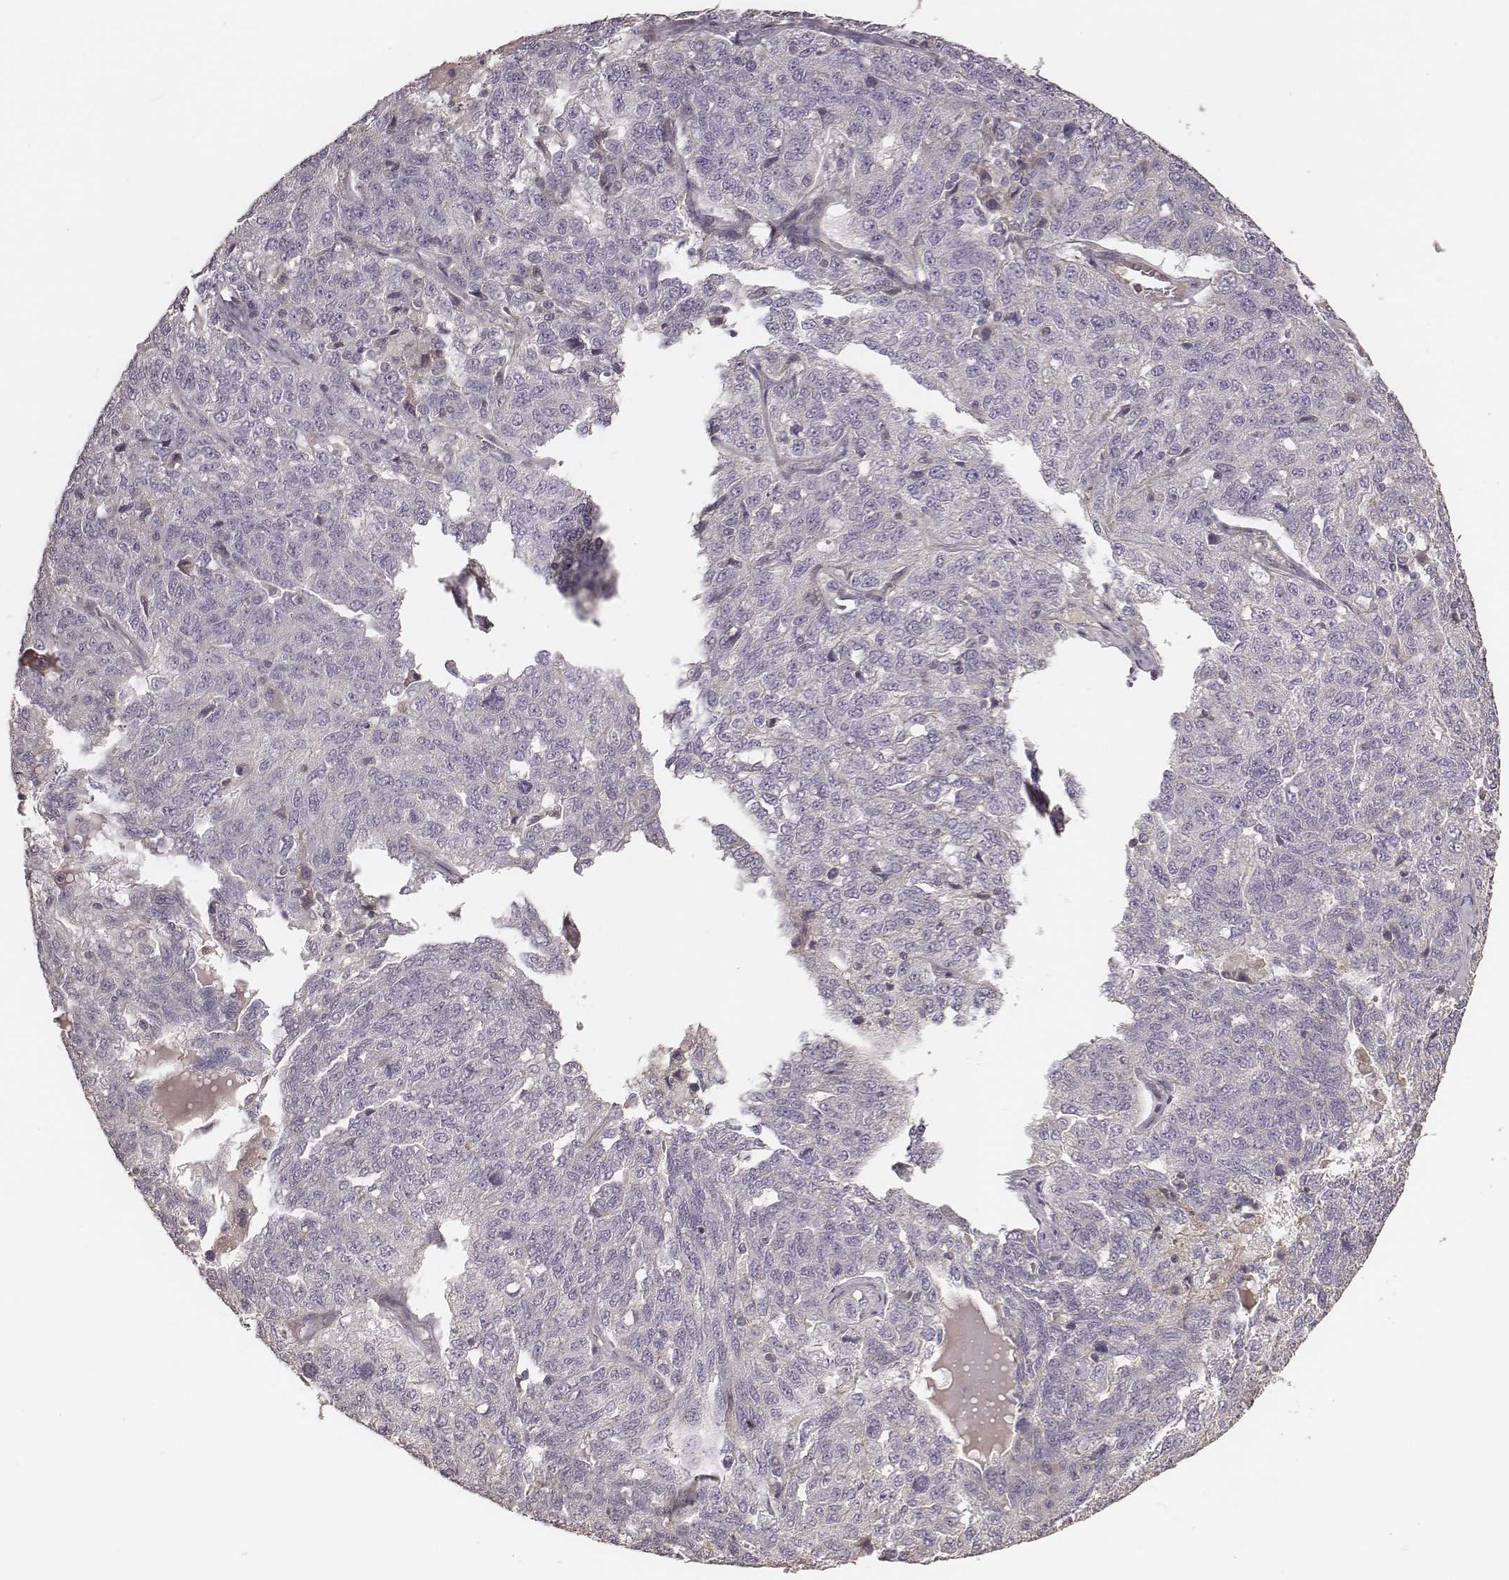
{"staining": {"intensity": "negative", "quantity": "none", "location": "none"}, "tissue": "ovarian cancer", "cell_type": "Tumor cells", "image_type": "cancer", "snomed": [{"axis": "morphology", "description": "Cystadenocarcinoma, serous, NOS"}, {"axis": "topography", "description": "Ovary"}], "caption": "Immunohistochemical staining of human ovarian cancer displays no significant staining in tumor cells.", "gene": "OTOGL", "patient": {"sex": "female", "age": 71}}